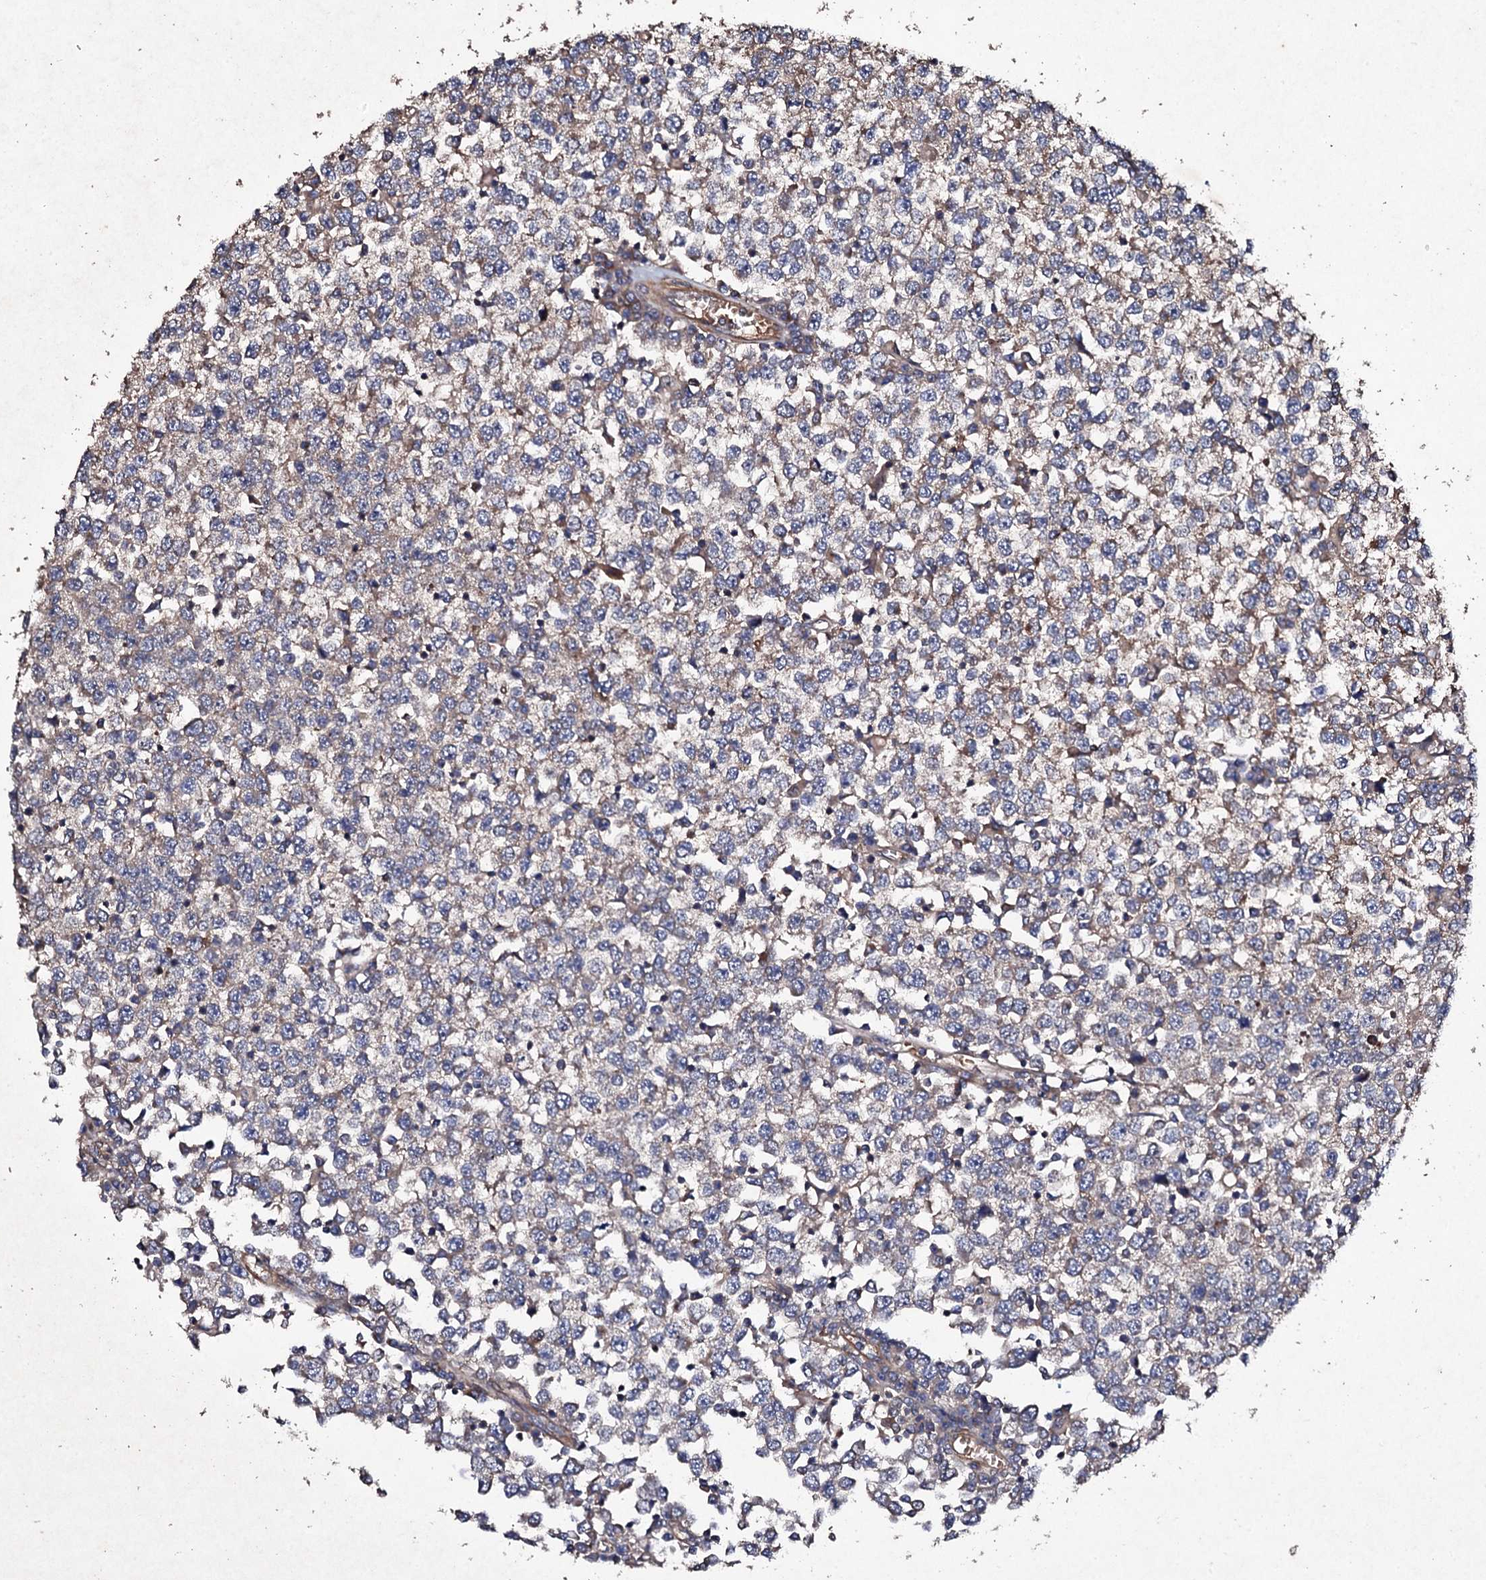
{"staining": {"intensity": "weak", "quantity": "25%-75%", "location": "cytoplasmic/membranous"}, "tissue": "testis cancer", "cell_type": "Tumor cells", "image_type": "cancer", "snomed": [{"axis": "morphology", "description": "Seminoma, NOS"}, {"axis": "topography", "description": "Testis"}], "caption": "Immunohistochemistry image of neoplastic tissue: seminoma (testis) stained using IHC shows low levels of weak protein expression localized specifically in the cytoplasmic/membranous of tumor cells, appearing as a cytoplasmic/membranous brown color.", "gene": "MOCOS", "patient": {"sex": "male", "age": 65}}